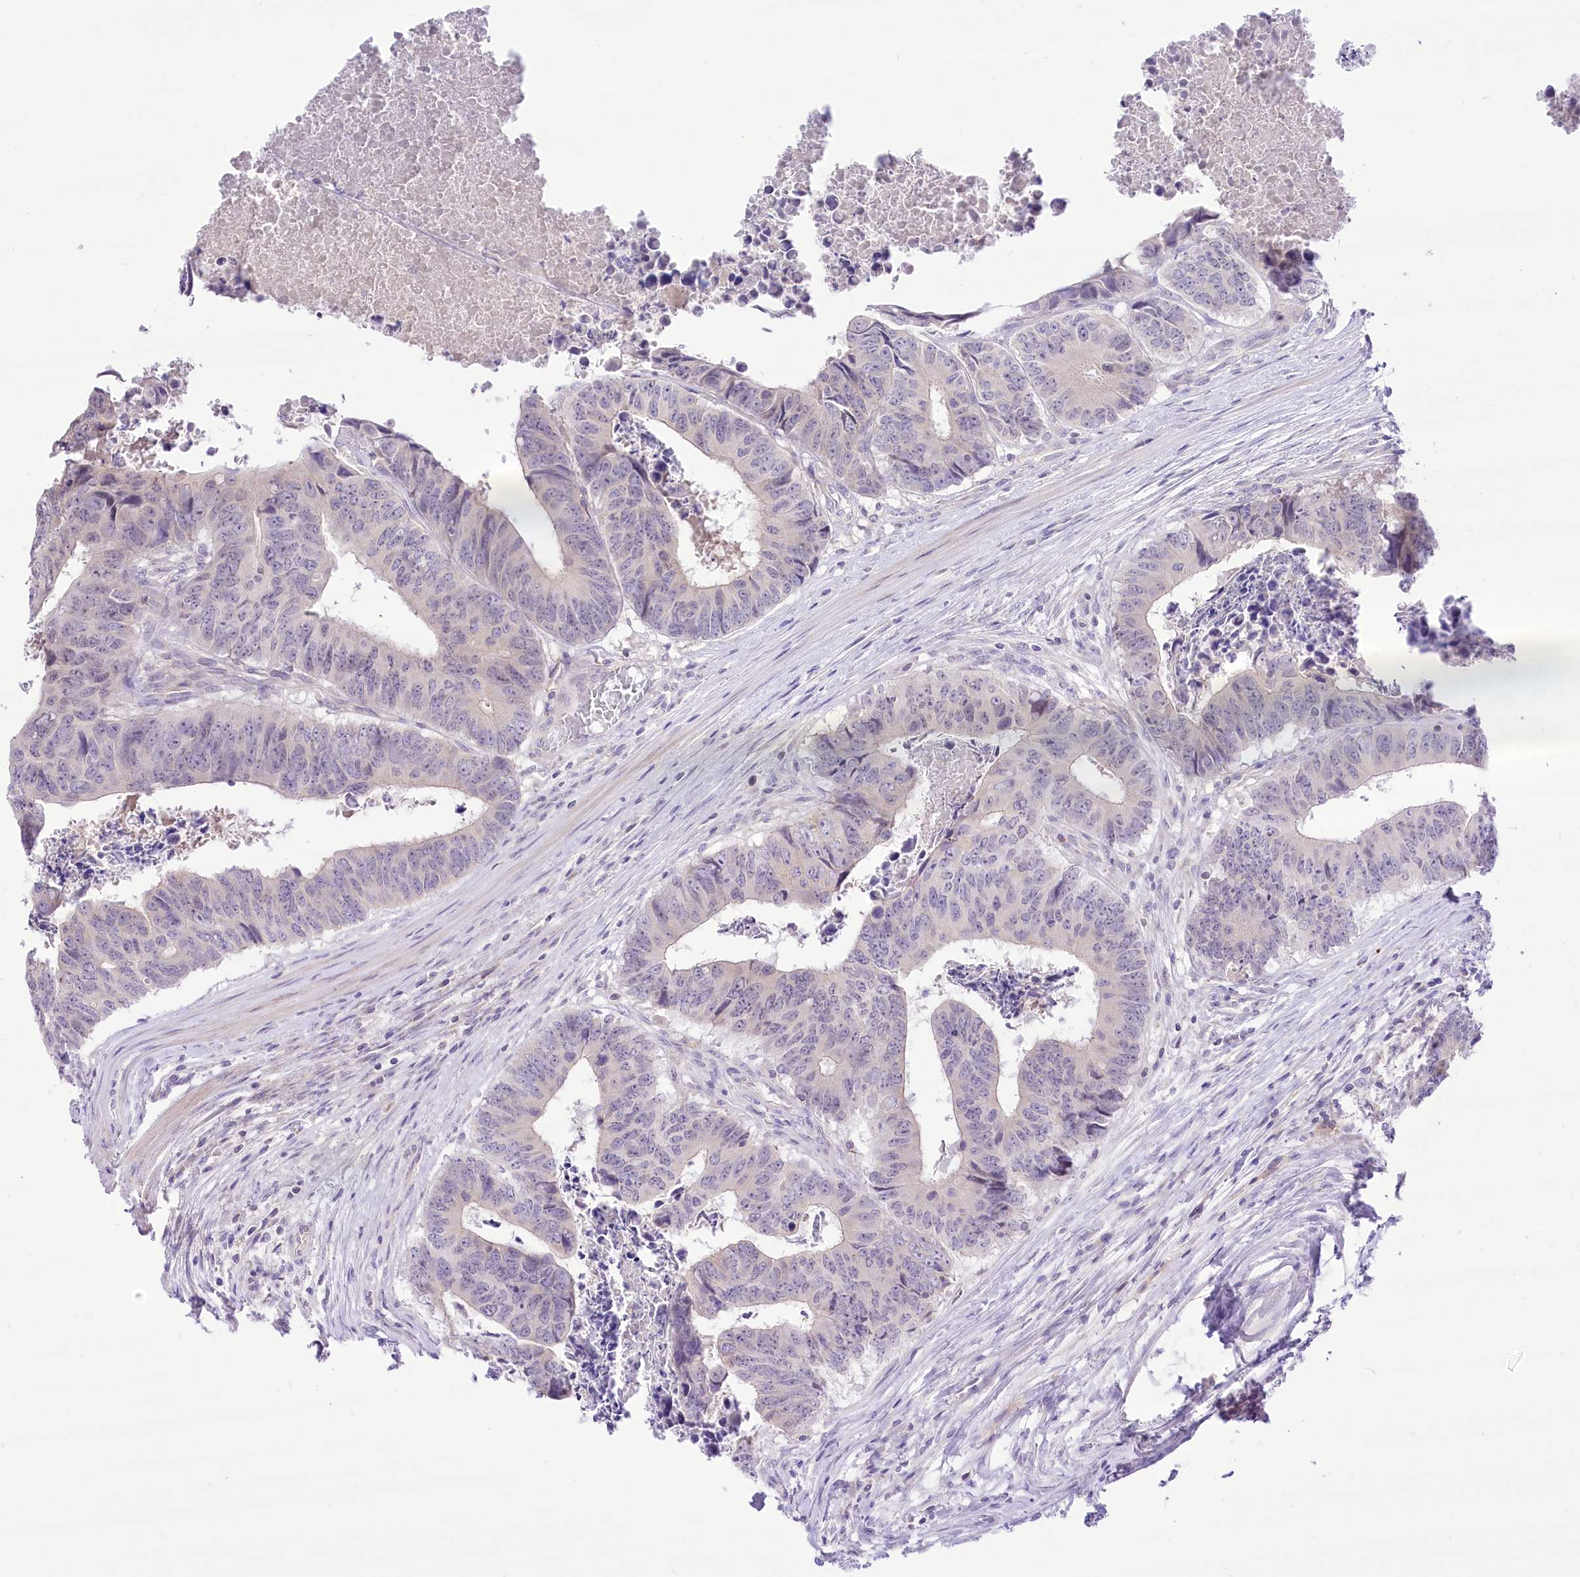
{"staining": {"intensity": "negative", "quantity": "none", "location": "none"}, "tissue": "colorectal cancer", "cell_type": "Tumor cells", "image_type": "cancer", "snomed": [{"axis": "morphology", "description": "Adenocarcinoma, NOS"}, {"axis": "topography", "description": "Rectum"}], "caption": "This is an IHC micrograph of adenocarcinoma (colorectal). There is no staining in tumor cells.", "gene": "HELT", "patient": {"sex": "male", "age": 84}}